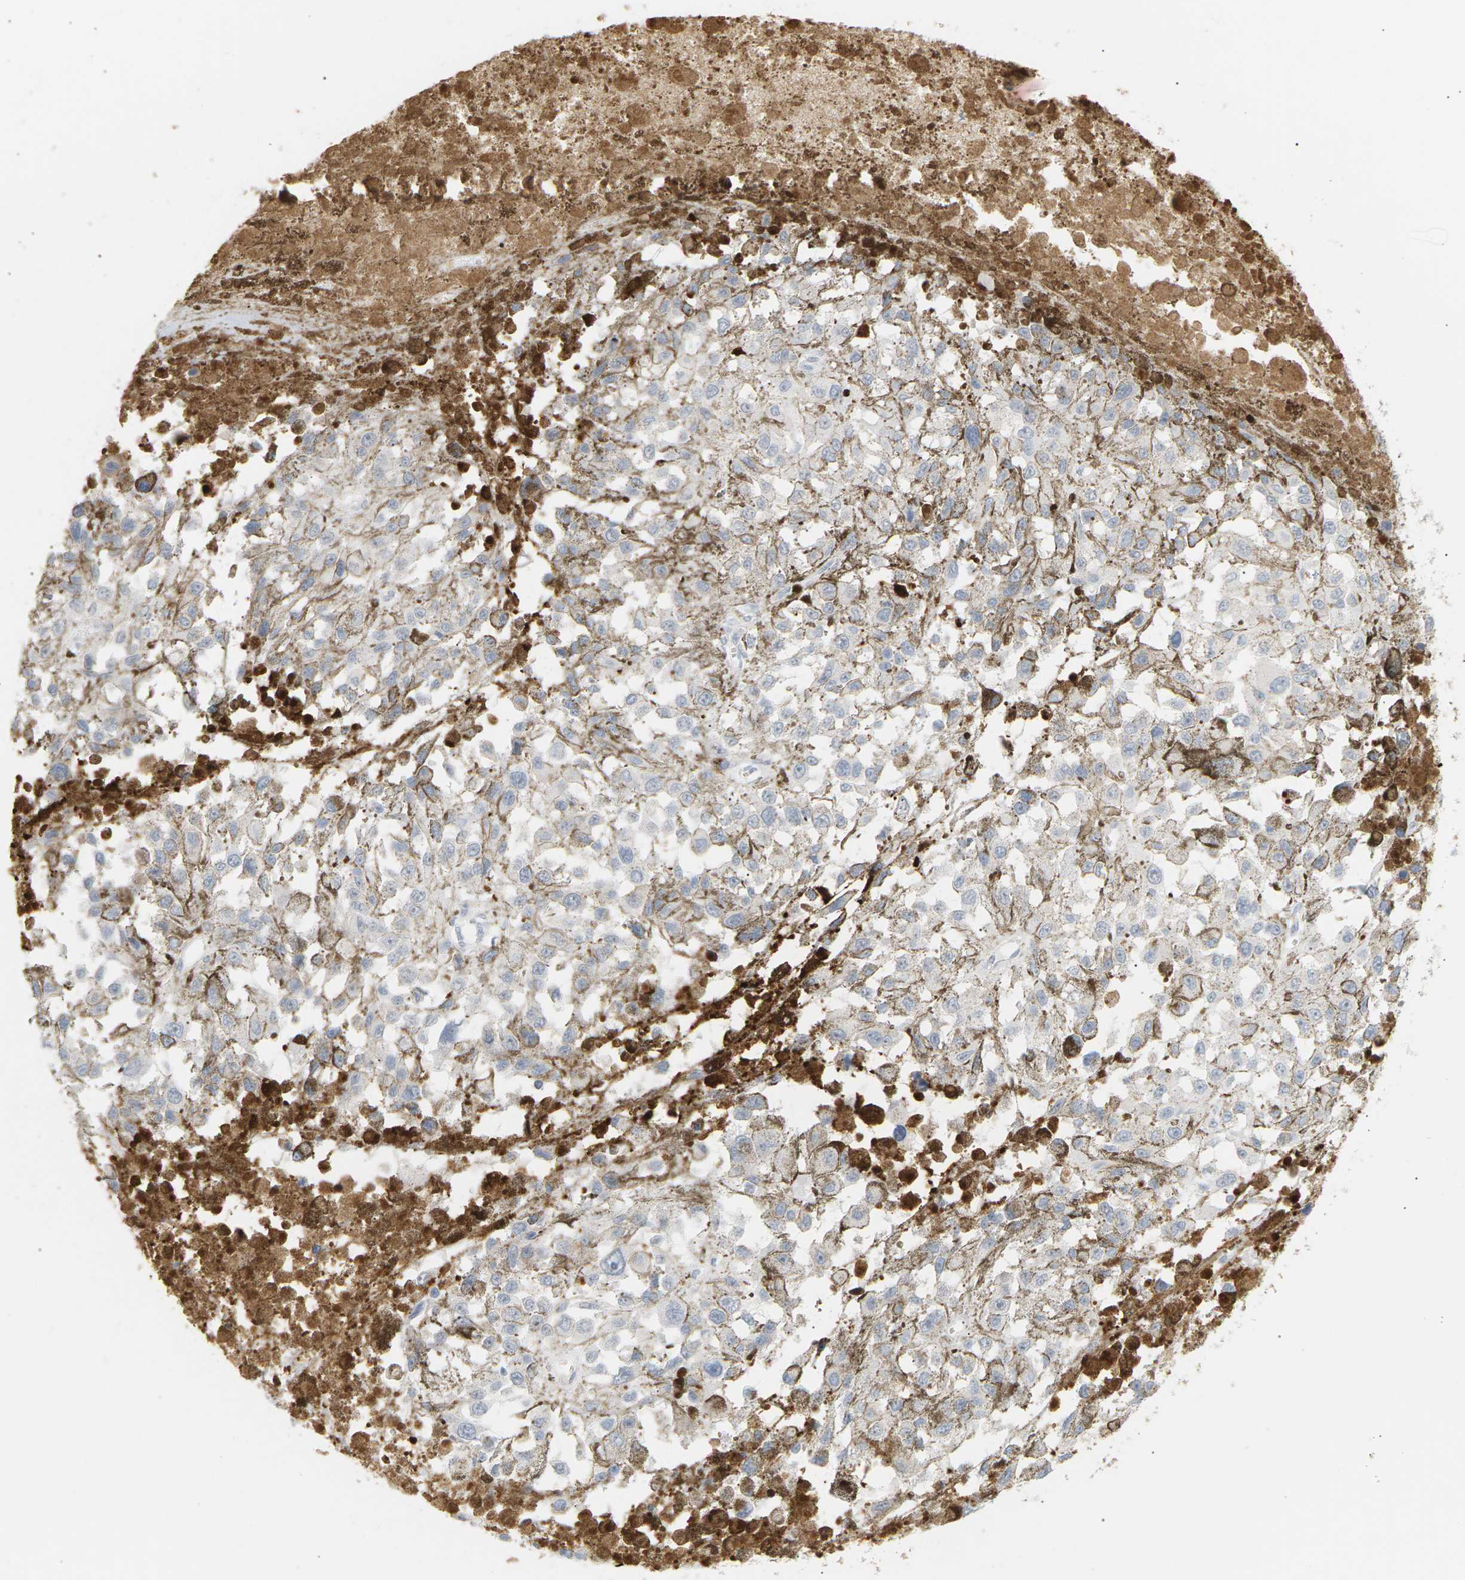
{"staining": {"intensity": "negative", "quantity": "none", "location": "none"}, "tissue": "melanoma", "cell_type": "Tumor cells", "image_type": "cancer", "snomed": [{"axis": "morphology", "description": "Malignant melanoma, Metastatic site"}, {"axis": "topography", "description": "Lymph node"}], "caption": "Melanoma was stained to show a protein in brown. There is no significant positivity in tumor cells. The staining is performed using DAB brown chromogen with nuclei counter-stained in using hematoxylin.", "gene": "CLU", "patient": {"sex": "male", "age": 59}}